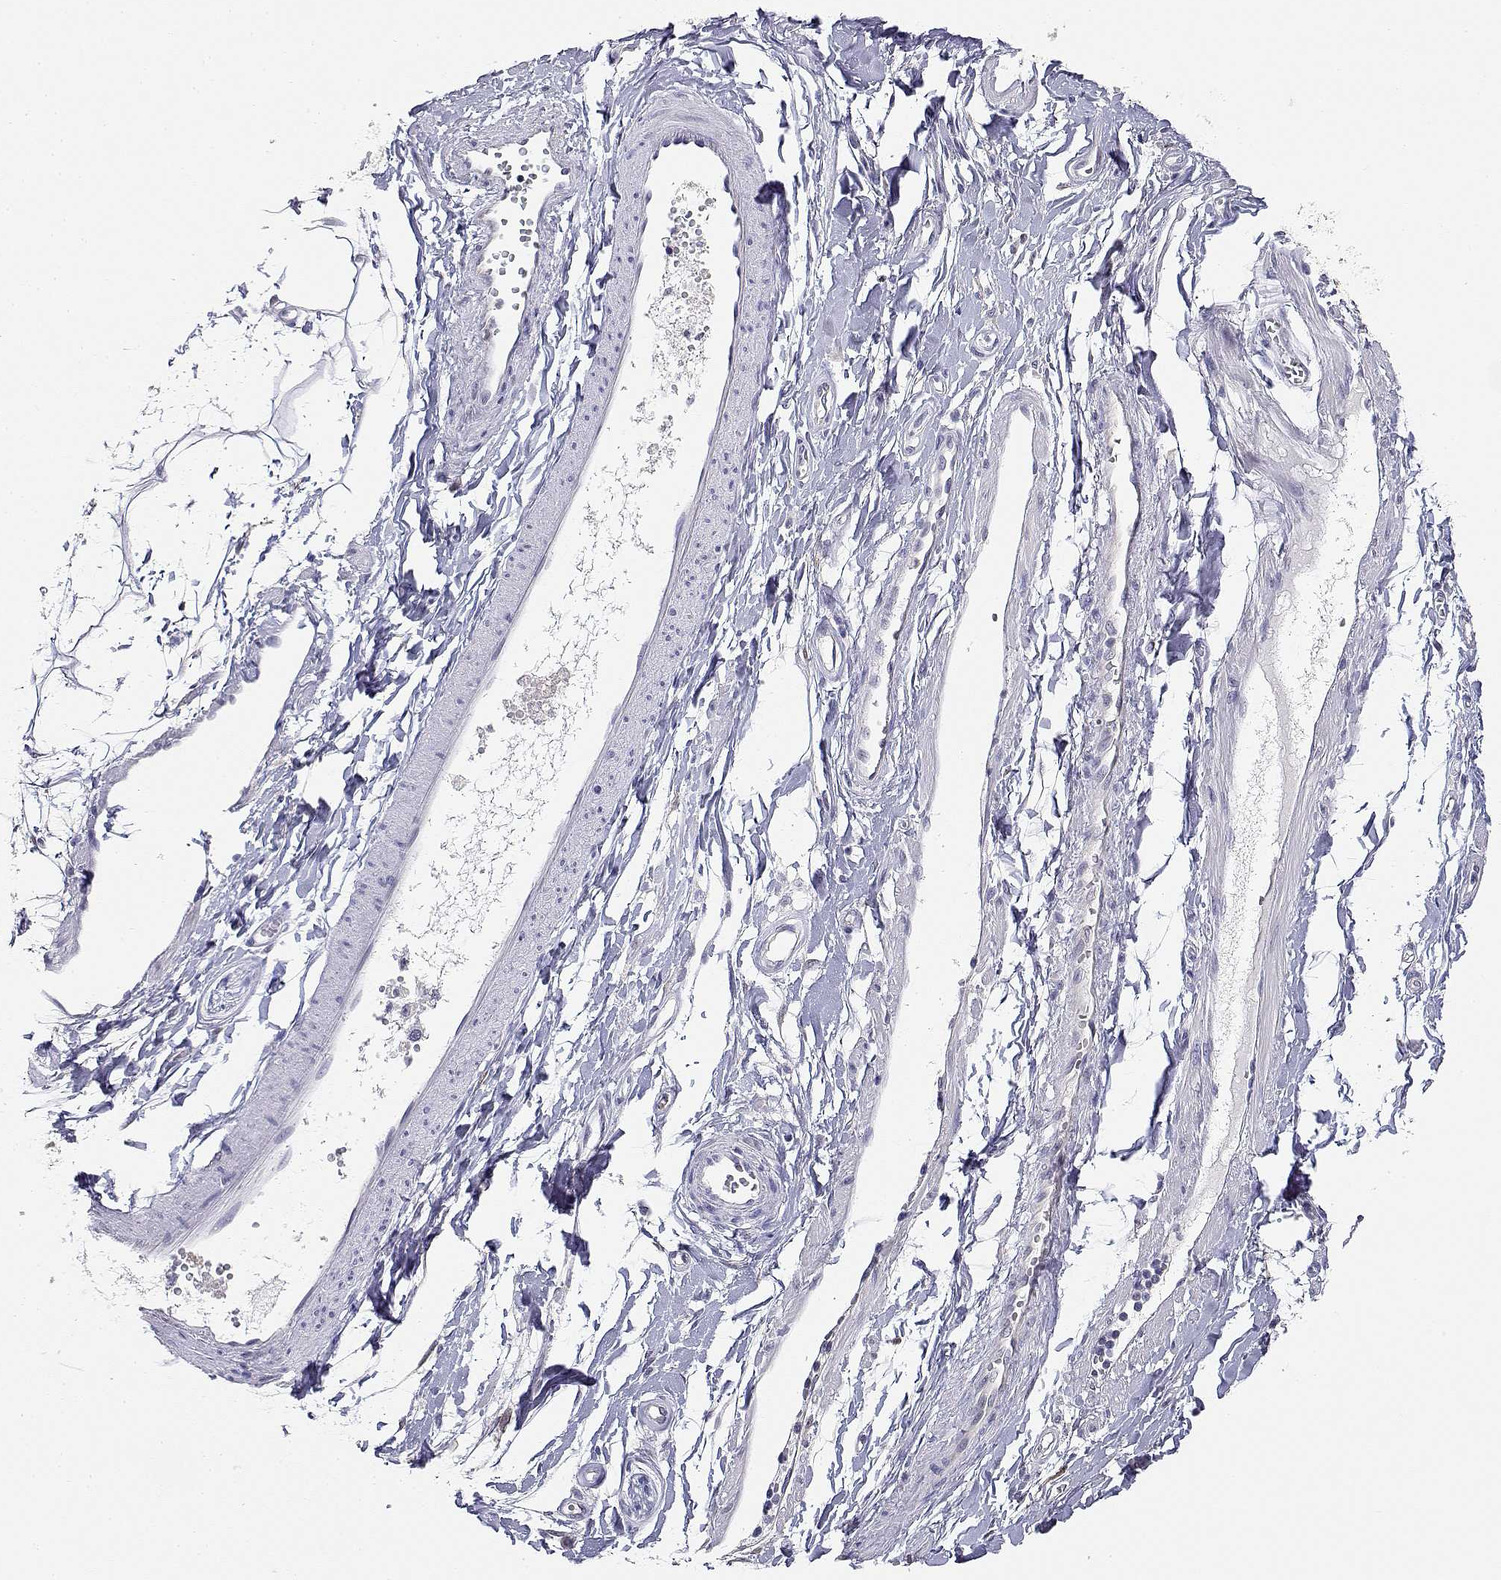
{"staining": {"intensity": "negative", "quantity": "none", "location": "none"}, "tissue": "melanoma", "cell_type": "Tumor cells", "image_type": "cancer", "snomed": [{"axis": "morphology", "description": "Malignant melanoma, Metastatic site"}, {"axis": "topography", "description": "Lymph node"}], "caption": "The image reveals no staining of tumor cells in malignant melanoma (metastatic site).", "gene": "ADA", "patient": {"sex": "female", "age": 64}}